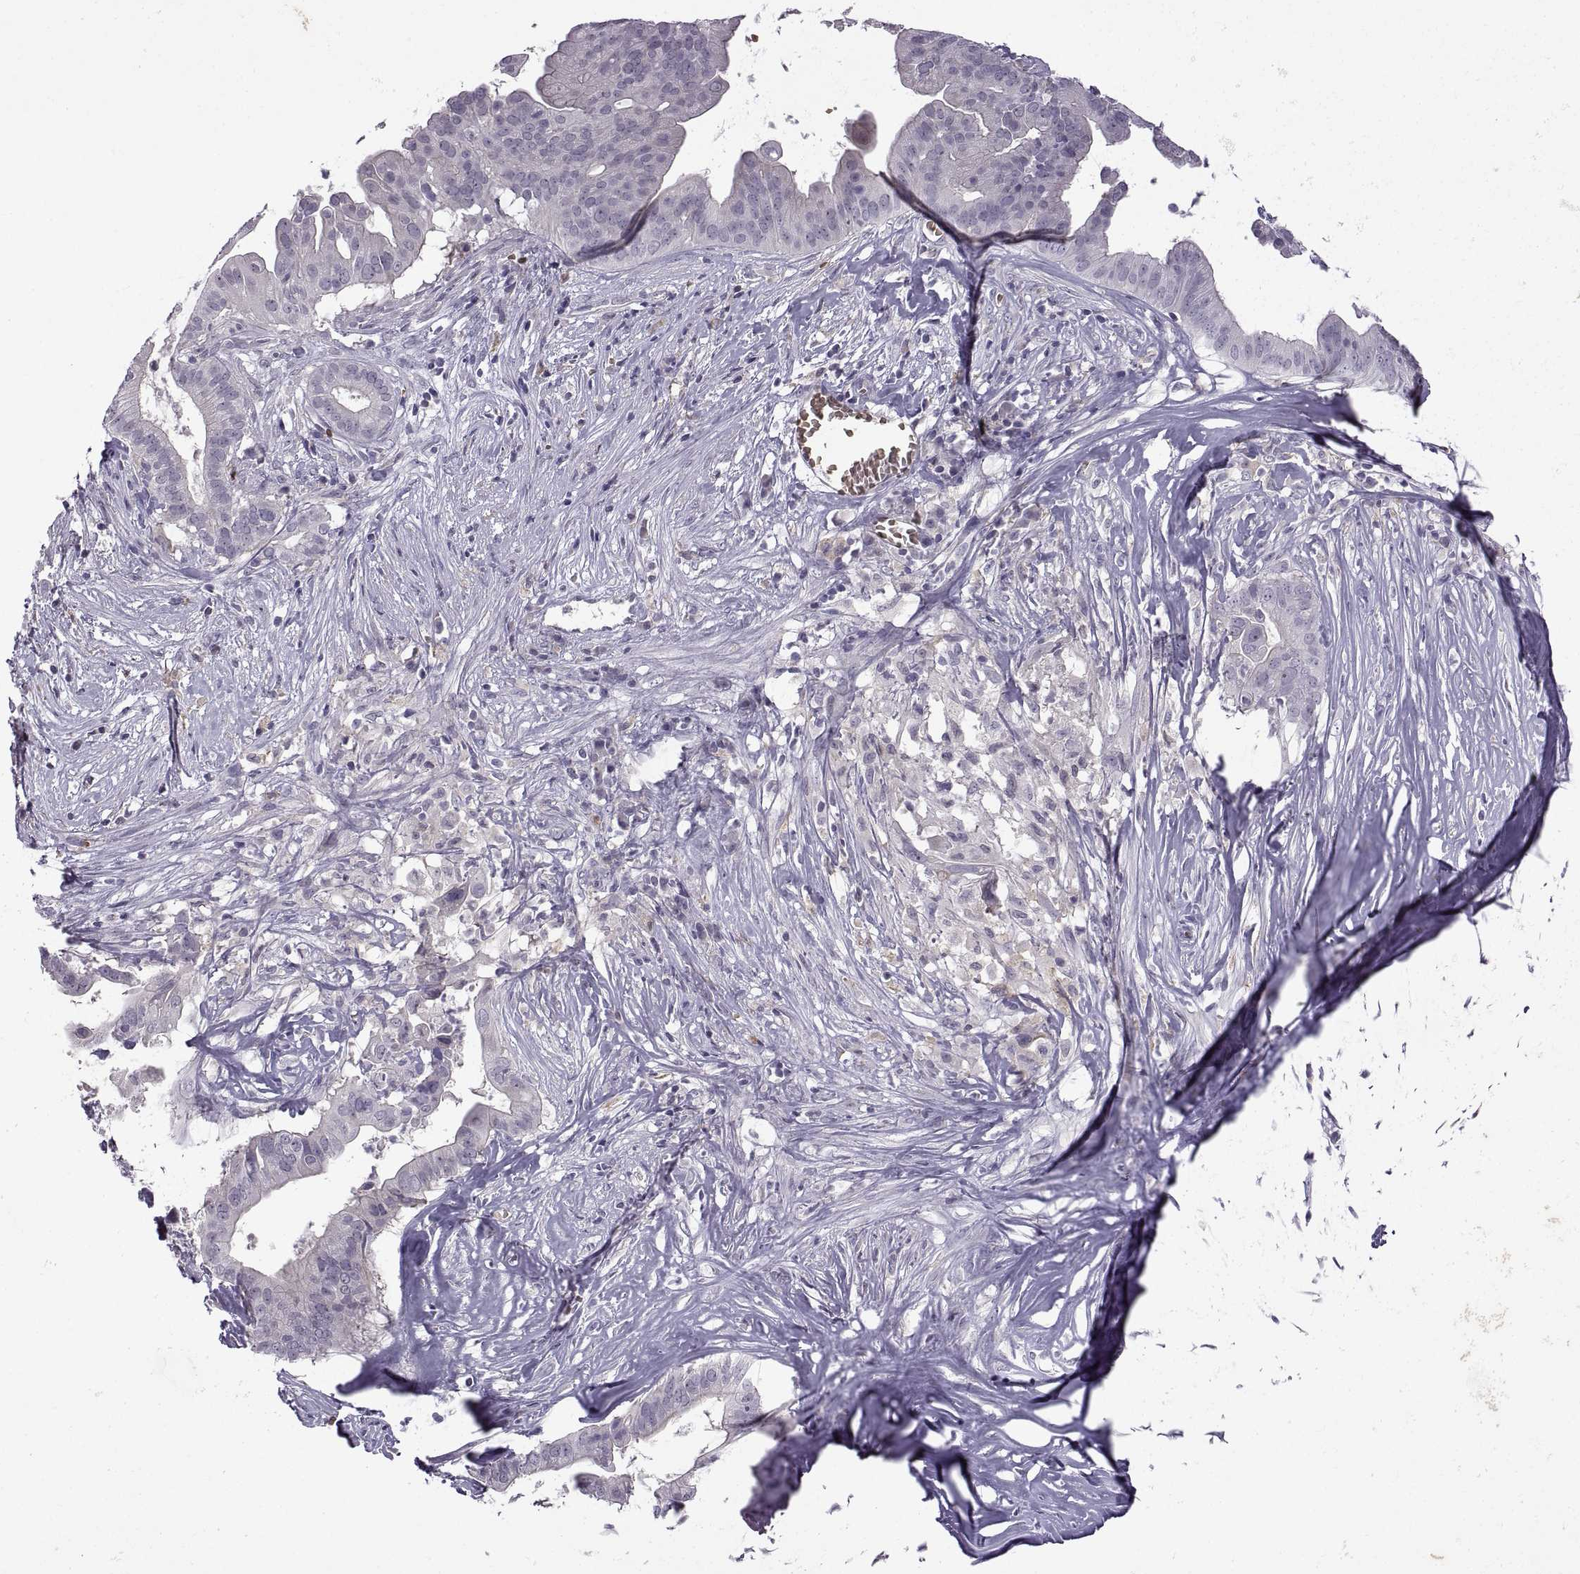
{"staining": {"intensity": "negative", "quantity": "none", "location": "none"}, "tissue": "pancreatic cancer", "cell_type": "Tumor cells", "image_type": "cancer", "snomed": [{"axis": "morphology", "description": "Adenocarcinoma, NOS"}, {"axis": "topography", "description": "Pancreas"}], "caption": "Tumor cells are negative for brown protein staining in pancreatic adenocarcinoma.", "gene": "MEIOC", "patient": {"sex": "male", "age": 61}}